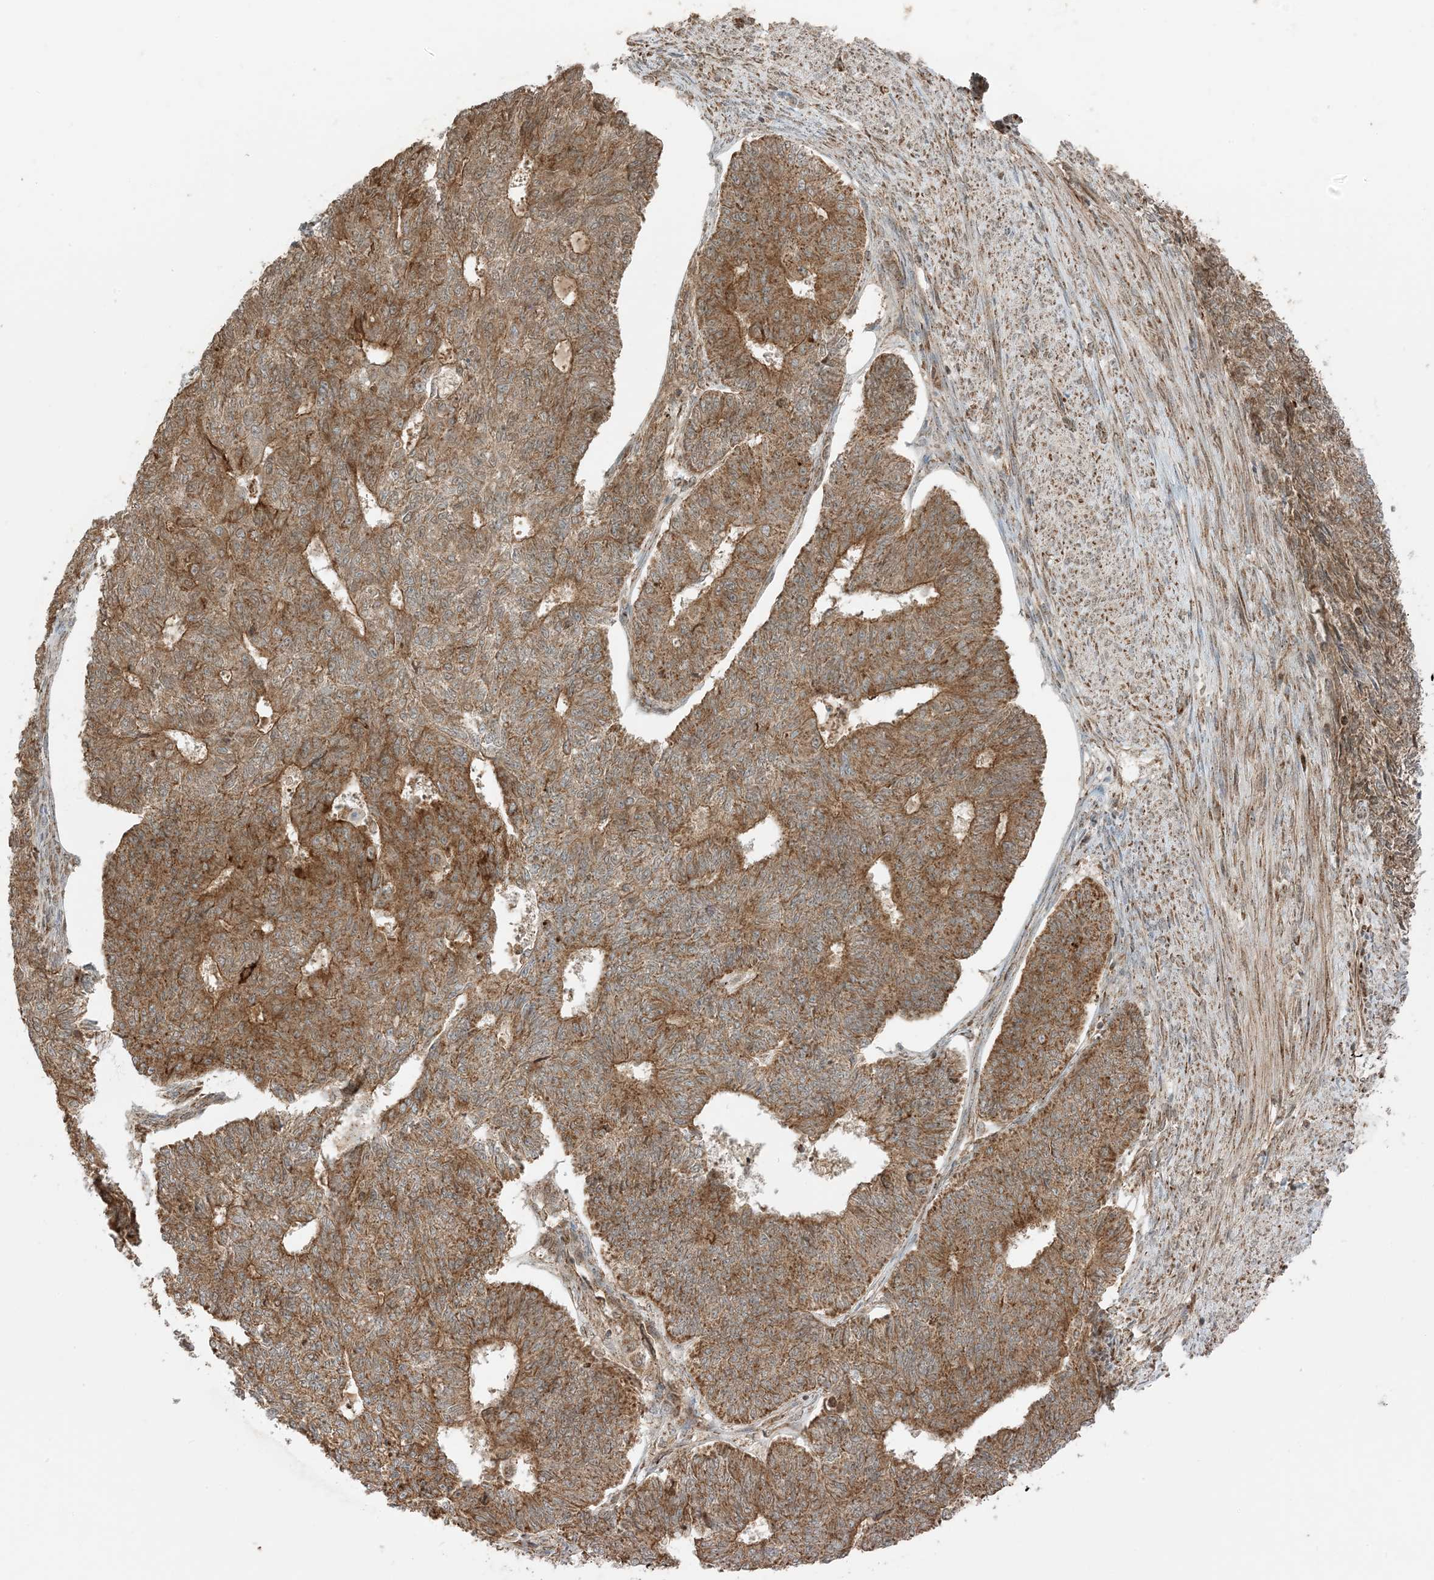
{"staining": {"intensity": "strong", "quantity": ">75%", "location": "cytoplasmic/membranous"}, "tissue": "endometrial cancer", "cell_type": "Tumor cells", "image_type": "cancer", "snomed": [{"axis": "morphology", "description": "Adenocarcinoma, NOS"}, {"axis": "topography", "description": "Endometrium"}], "caption": "Brown immunohistochemical staining in human endometrial cancer (adenocarcinoma) shows strong cytoplasmic/membranous expression in approximately >75% of tumor cells.", "gene": "N4BP3", "patient": {"sex": "female", "age": 32}}